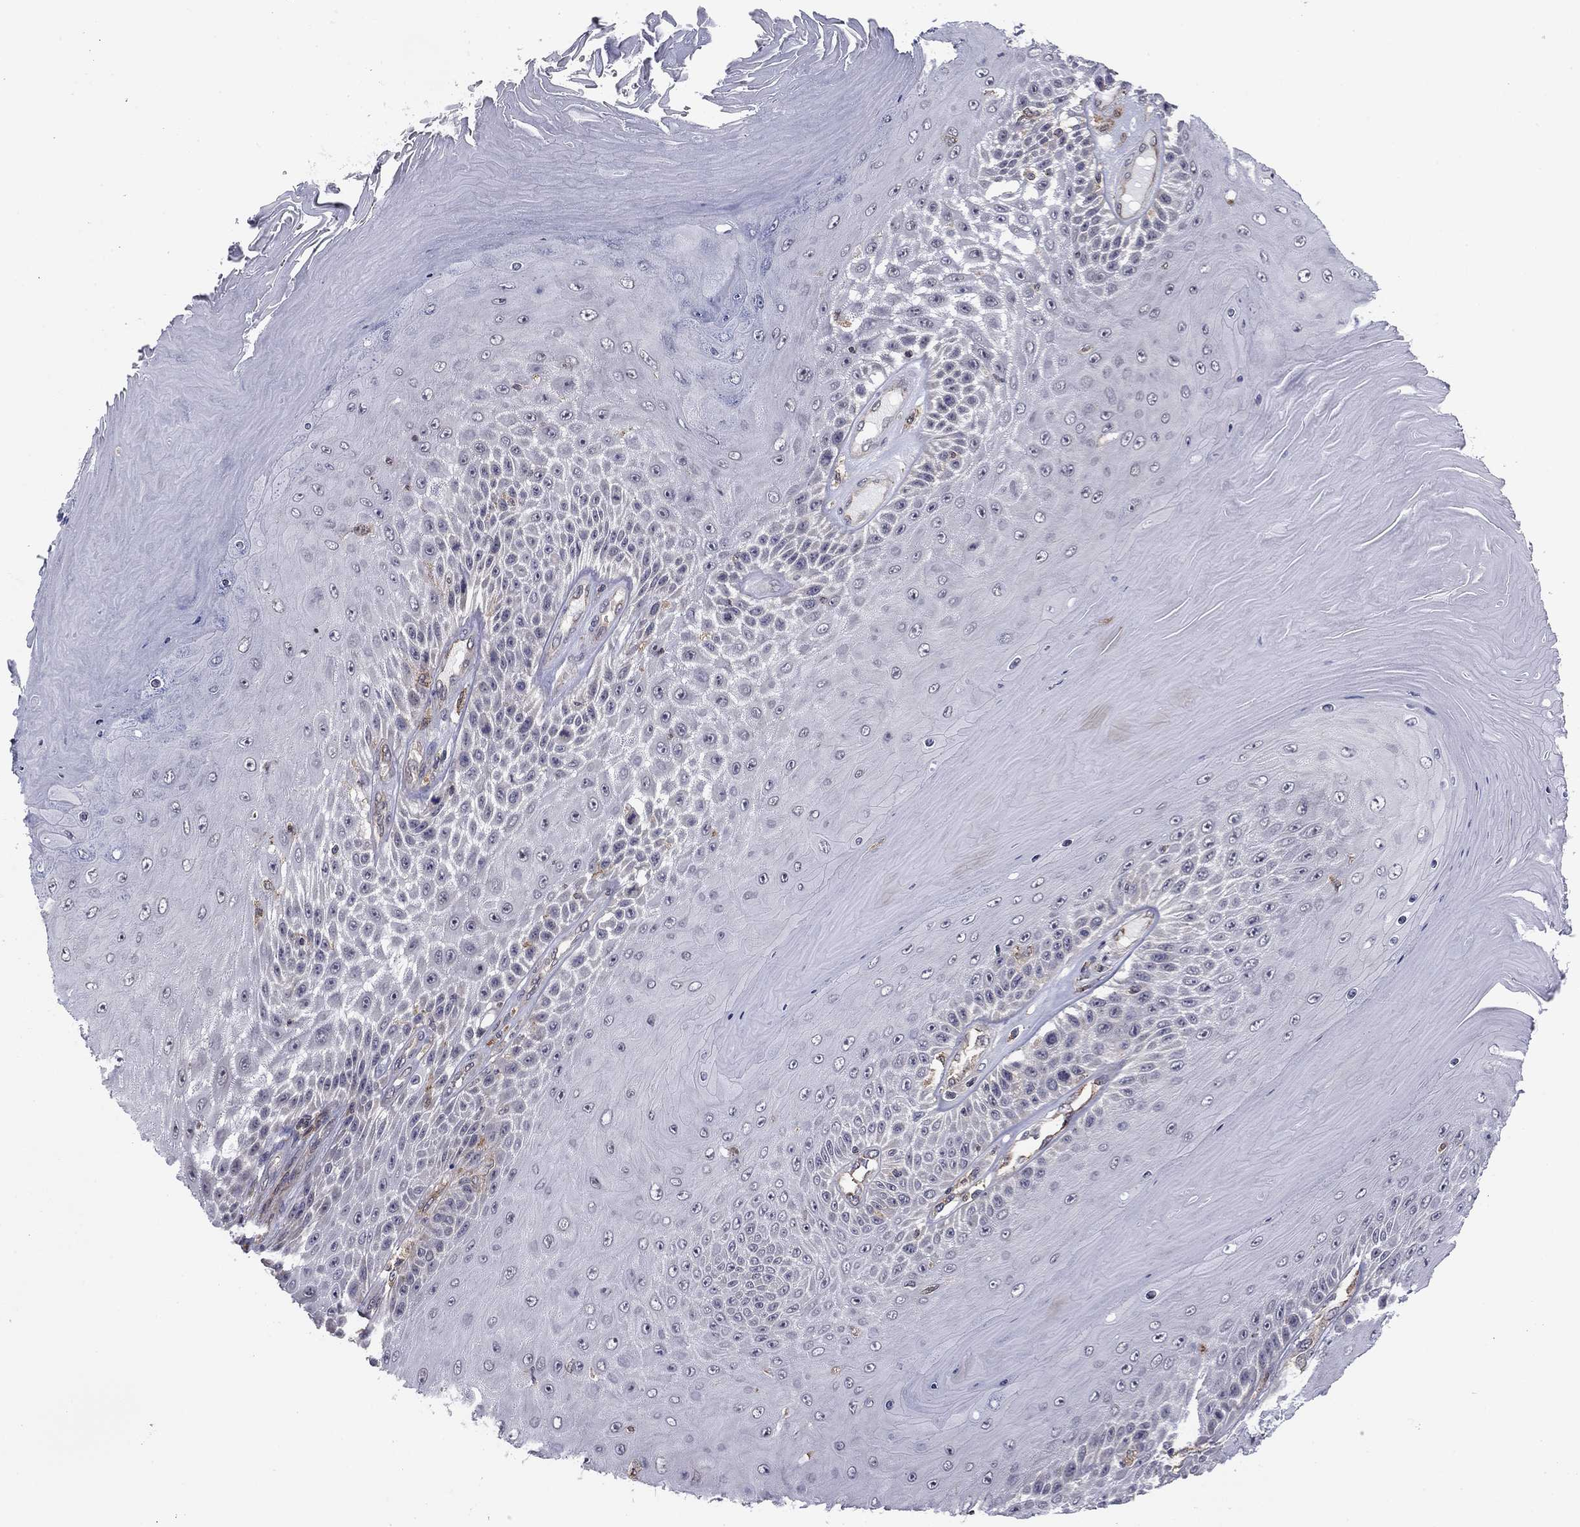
{"staining": {"intensity": "negative", "quantity": "none", "location": "none"}, "tissue": "skin cancer", "cell_type": "Tumor cells", "image_type": "cancer", "snomed": [{"axis": "morphology", "description": "Squamous cell carcinoma, NOS"}, {"axis": "topography", "description": "Skin"}], "caption": "This image is of squamous cell carcinoma (skin) stained with immunohistochemistry (IHC) to label a protein in brown with the nuclei are counter-stained blue. There is no expression in tumor cells.", "gene": "PLCB2", "patient": {"sex": "male", "age": 62}}